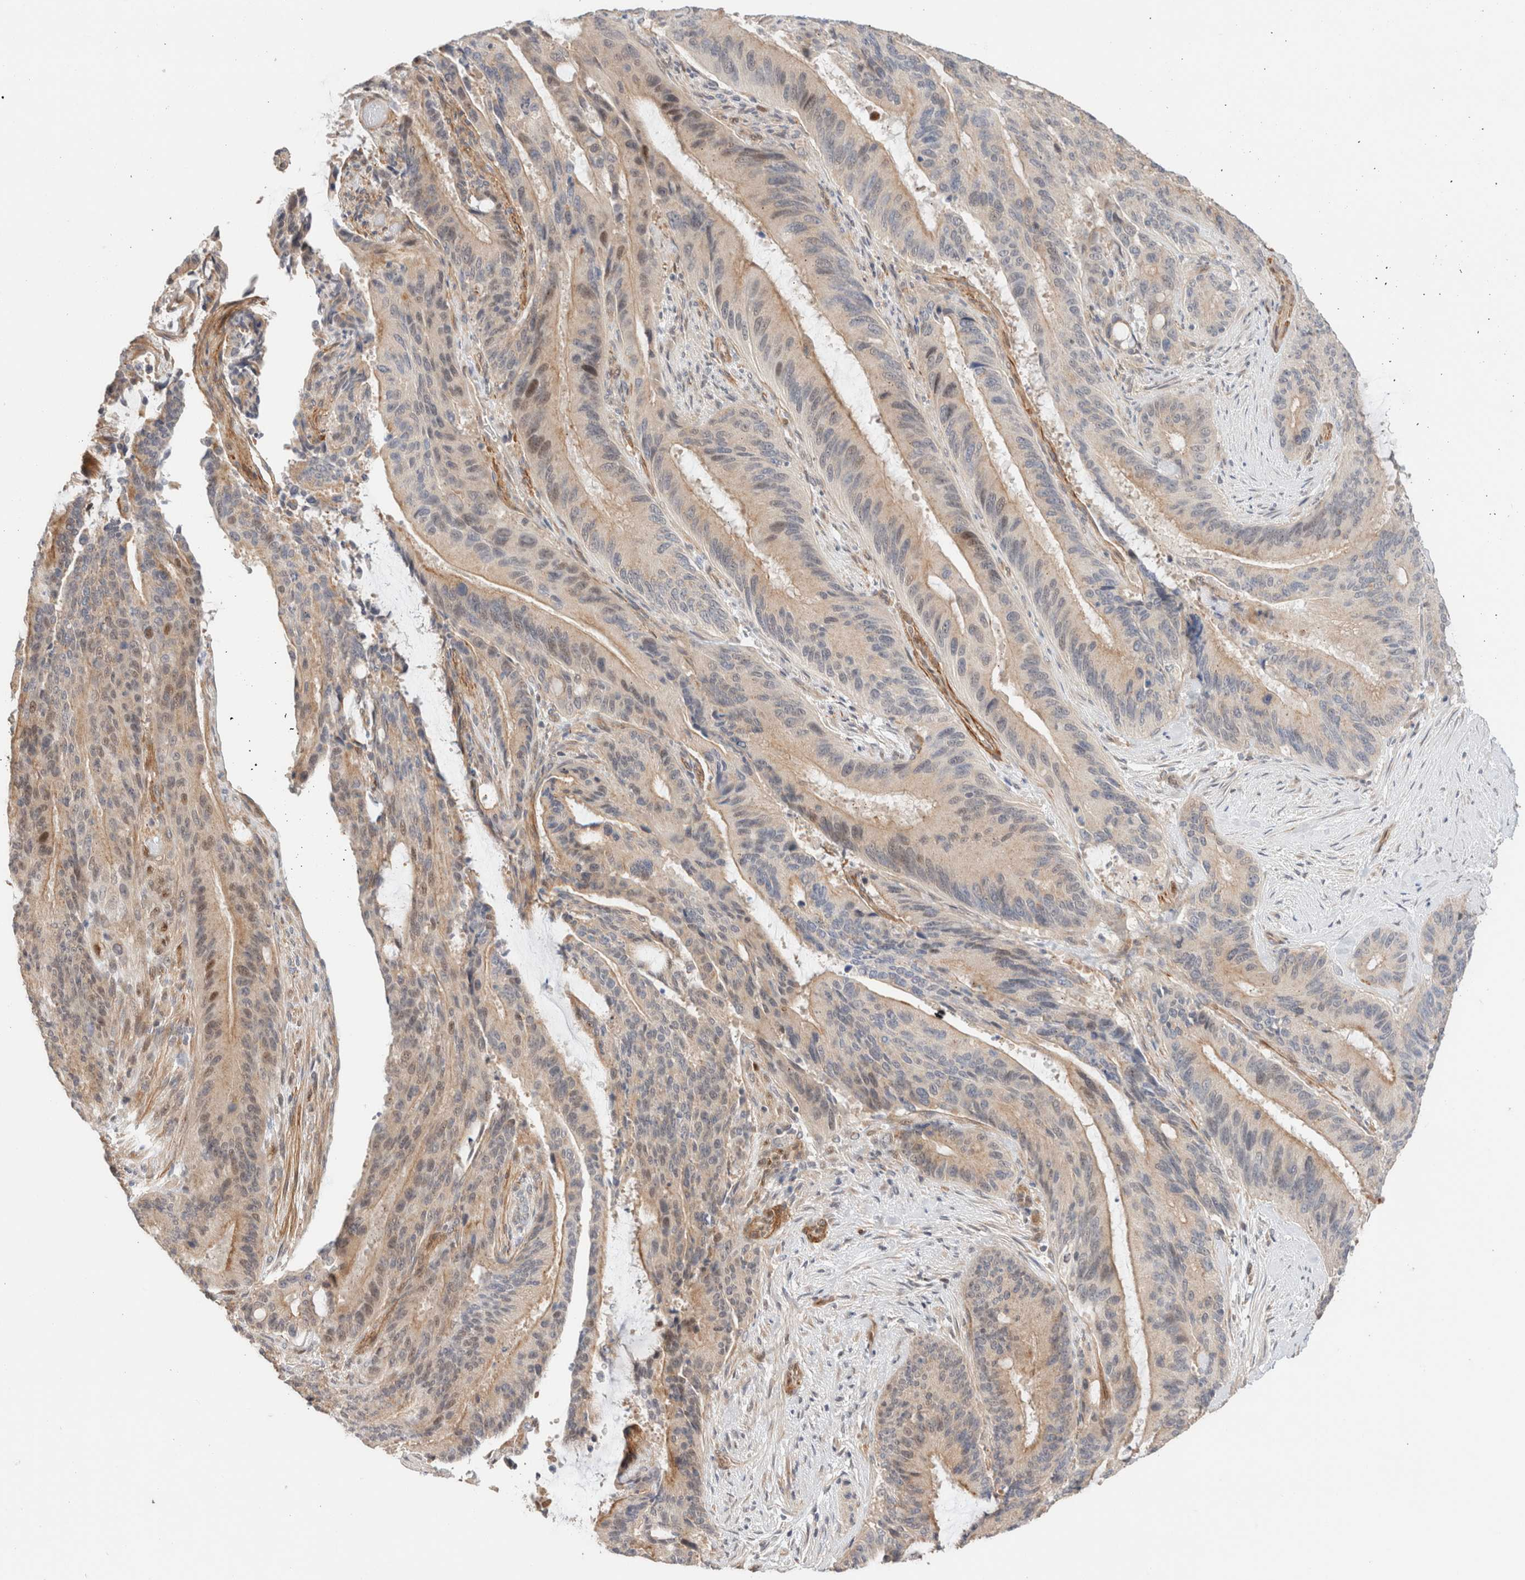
{"staining": {"intensity": "weak", "quantity": "25%-75%", "location": "cytoplasmic/membranous,nuclear"}, "tissue": "liver cancer", "cell_type": "Tumor cells", "image_type": "cancer", "snomed": [{"axis": "morphology", "description": "Normal tissue, NOS"}, {"axis": "morphology", "description": "Cholangiocarcinoma"}, {"axis": "topography", "description": "Liver"}, {"axis": "topography", "description": "Peripheral nerve tissue"}], "caption": "Cholangiocarcinoma (liver) stained for a protein exhibits weak cytoplasmic/membranous and nuclear positivity in tumor cells.", "gene": "ID3", "patient": {"sex": "female", "age": 73}}